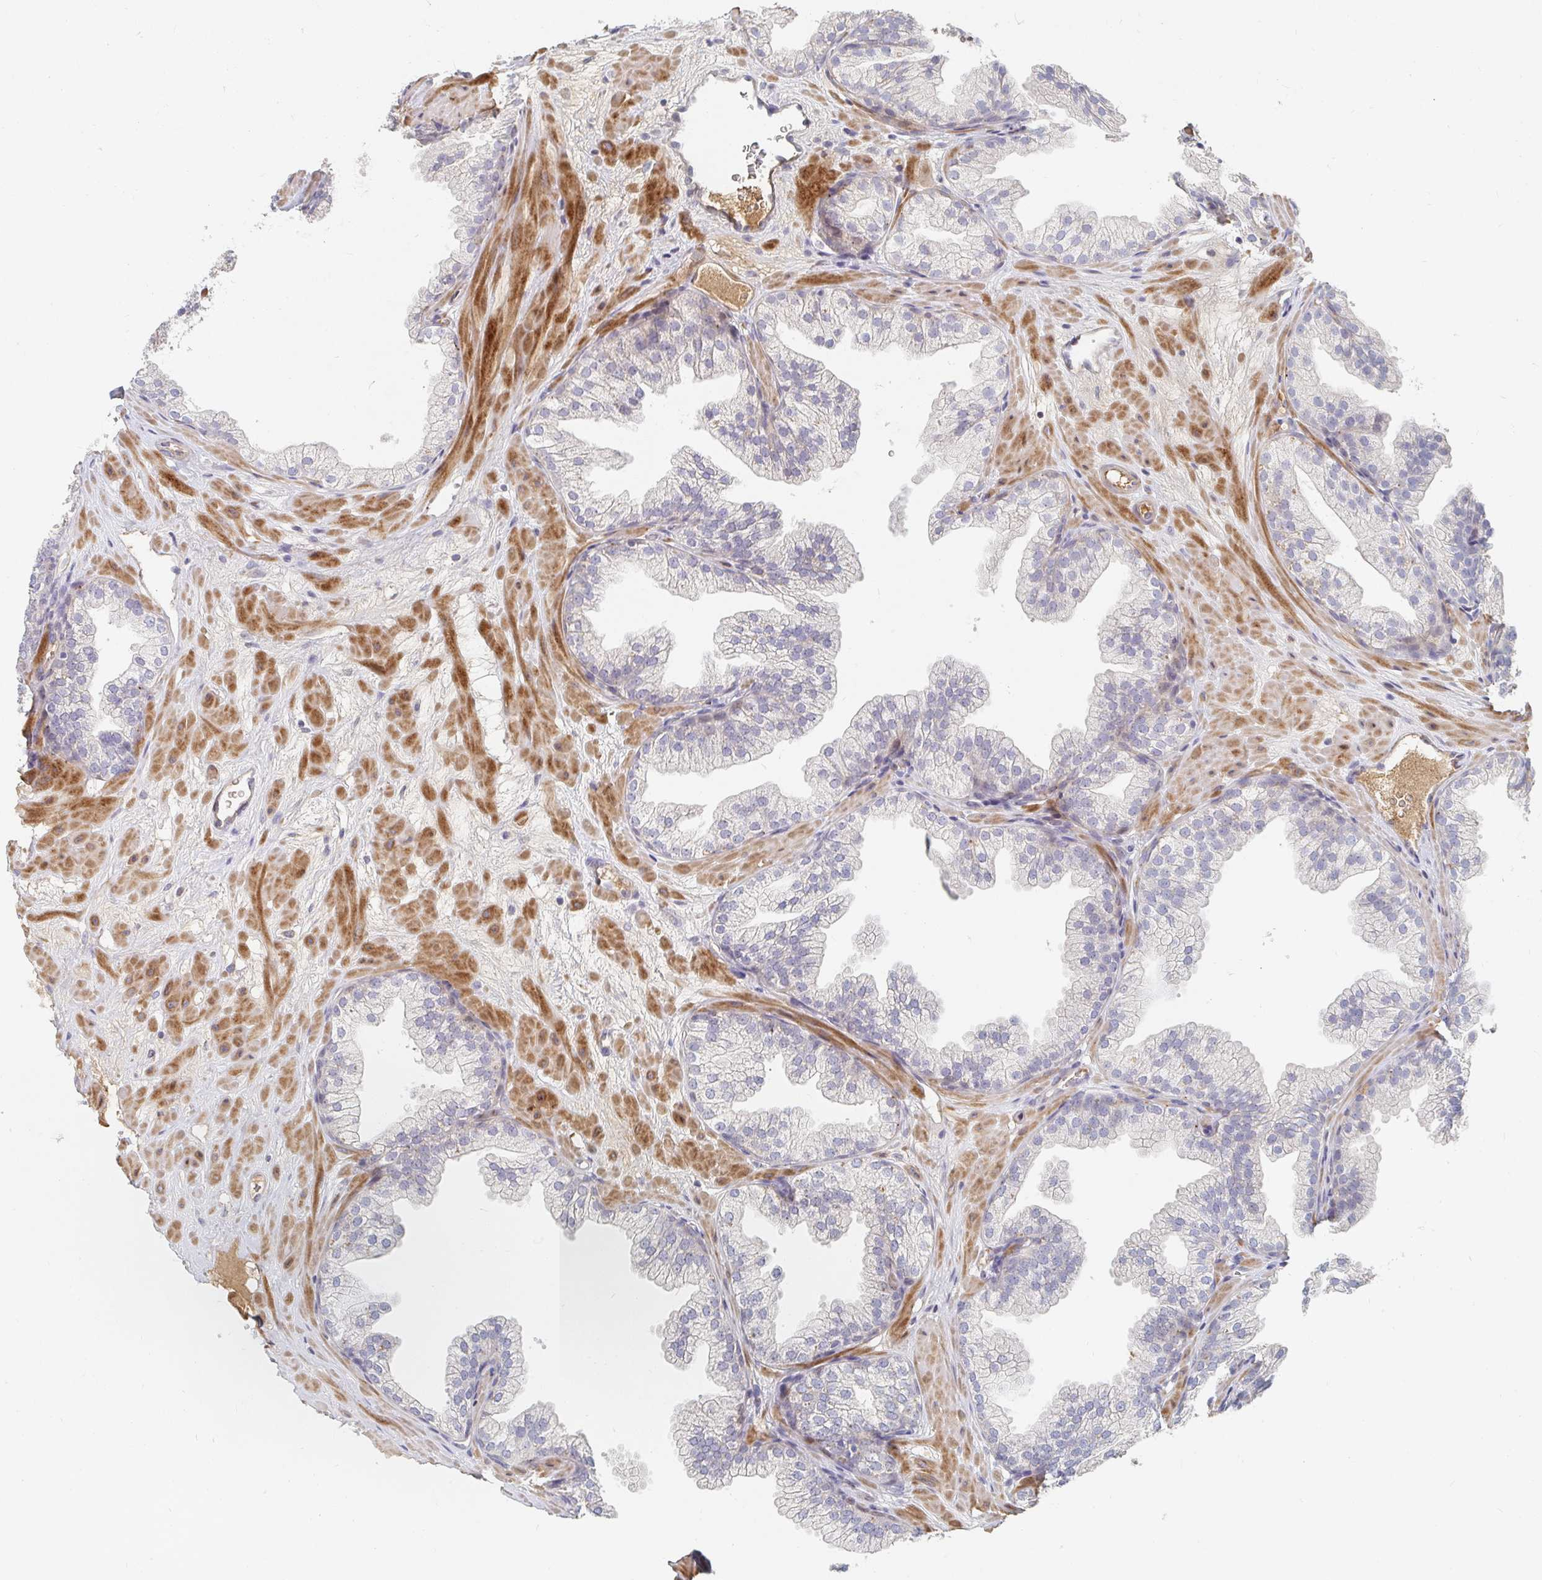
{"staining": {"intensity": "negative", "quantity": "none", "location": "none"}, "tissue": "prostate", "cell_type": "Glandular cells", "image_type": "normal", "snomed": [{"axis": "morphology", "description": "Normal tissue, NOS"}, {"axis": "topography", "description": "Prostate"}], "caption": "A micrograph of human prostate is negative for staining in glandular cells. (DAB immunohistochemistry visualized using brightfield microscopy, high magnification).", "gene": "NME9", "patient": {"sex": "male", "age": 37}}